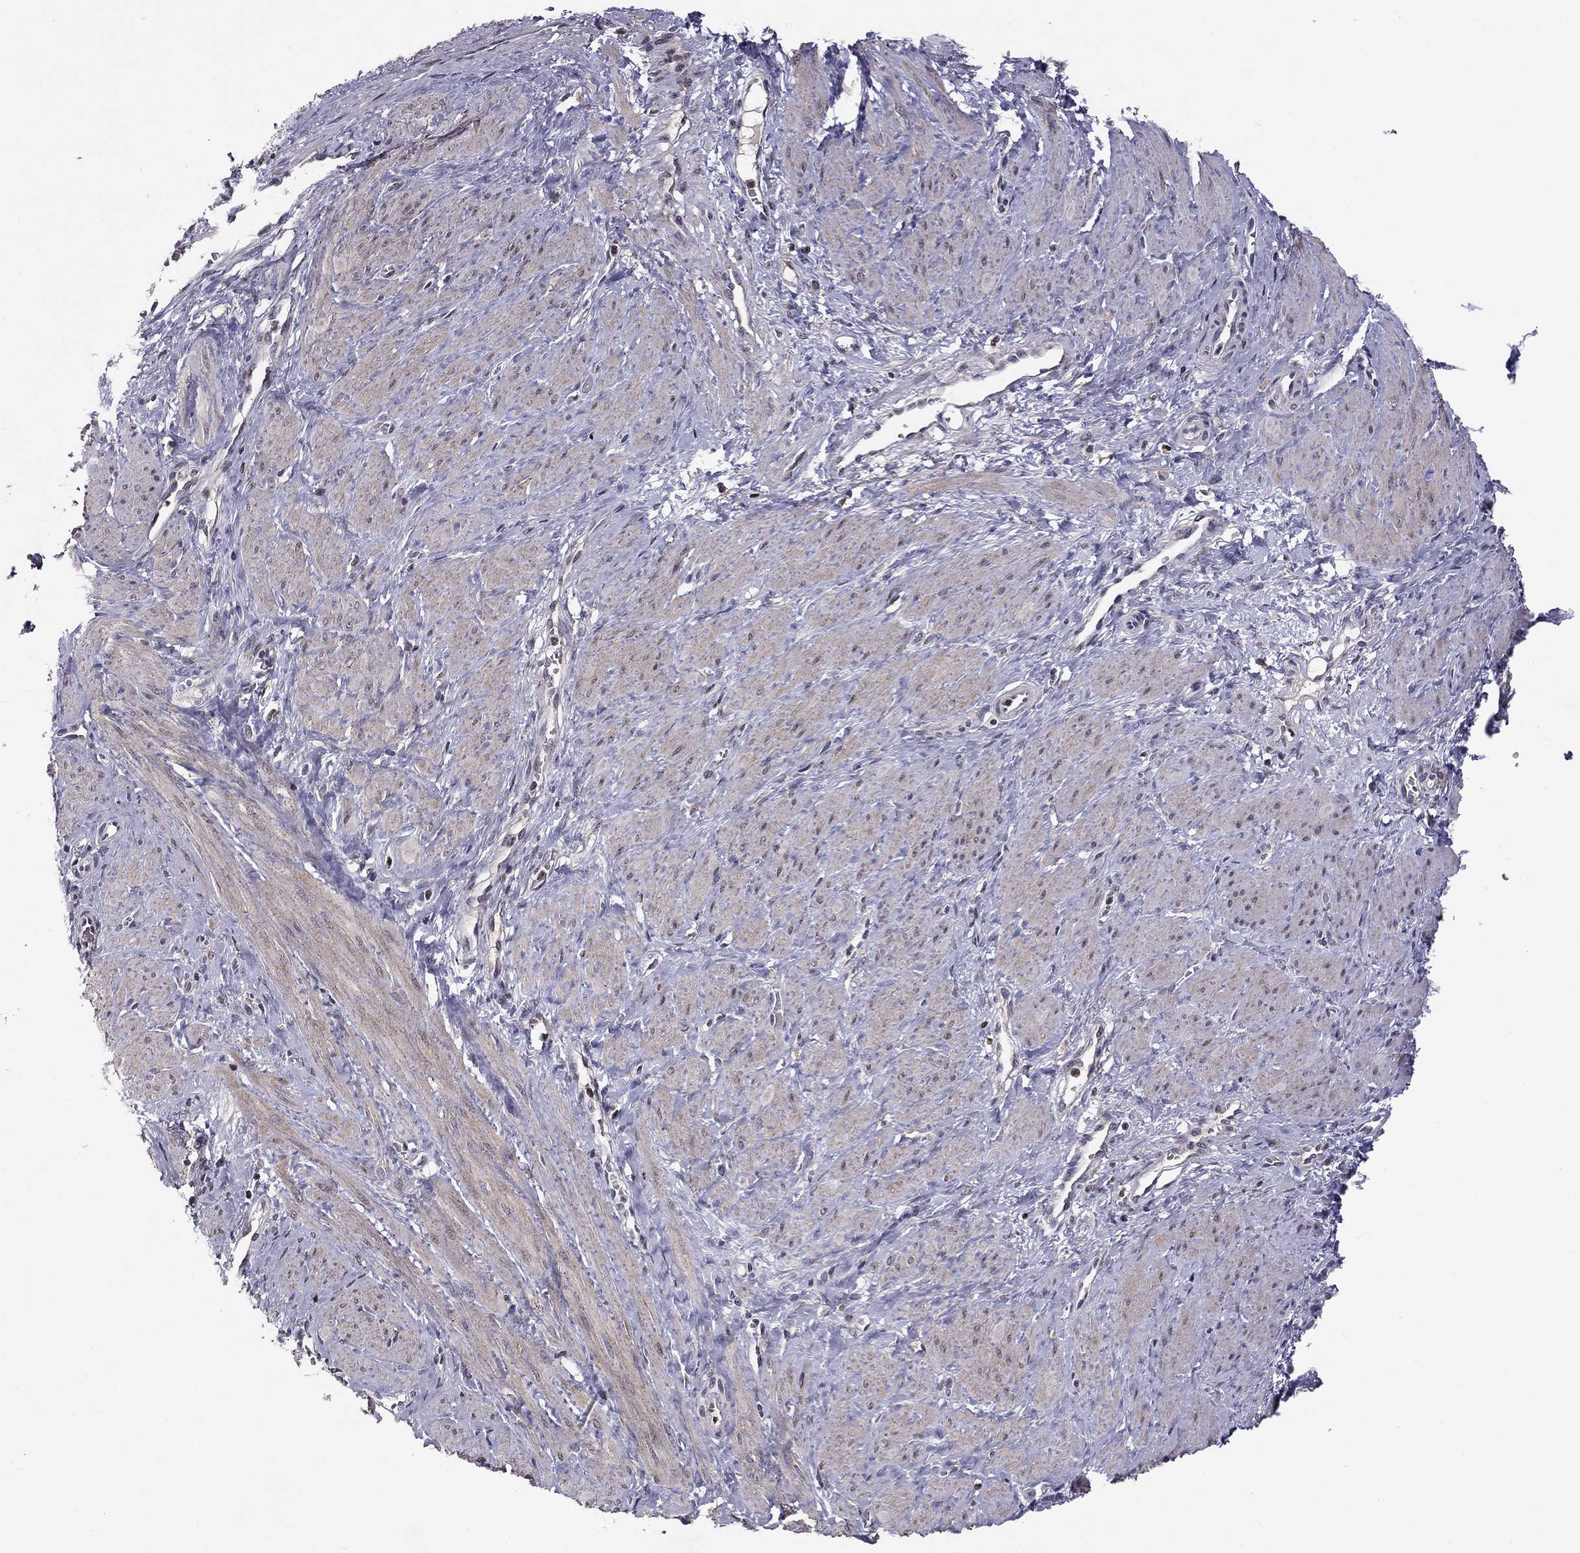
{"staining": {"intensity": "weak", "quantity": "<25%", "location": "cytoplasmic/membranous"}, "tissue": "smooth muscle", "cell_type": "Smooth muscle cells", "image_type": "normal", "snomed": [{"axis": "morphology", "description": "Normal tissue, NOS"}, {"axis": "topography", "description": "Smooth muscle"}, {"axis": "topography", "description": "Uterus"}], "caption": "A high-resolution micrograph shows immunohistochemistry (IHC) staining of normal smooth muscle, which reveals no significant staining in smooth muscle cells. (Brightfield microscopy of DAB (3,3'-diaminobenzidine) IHC at high magnification).", "gene": "HCN1", "patient": {"sex": "female", "age": 39}}